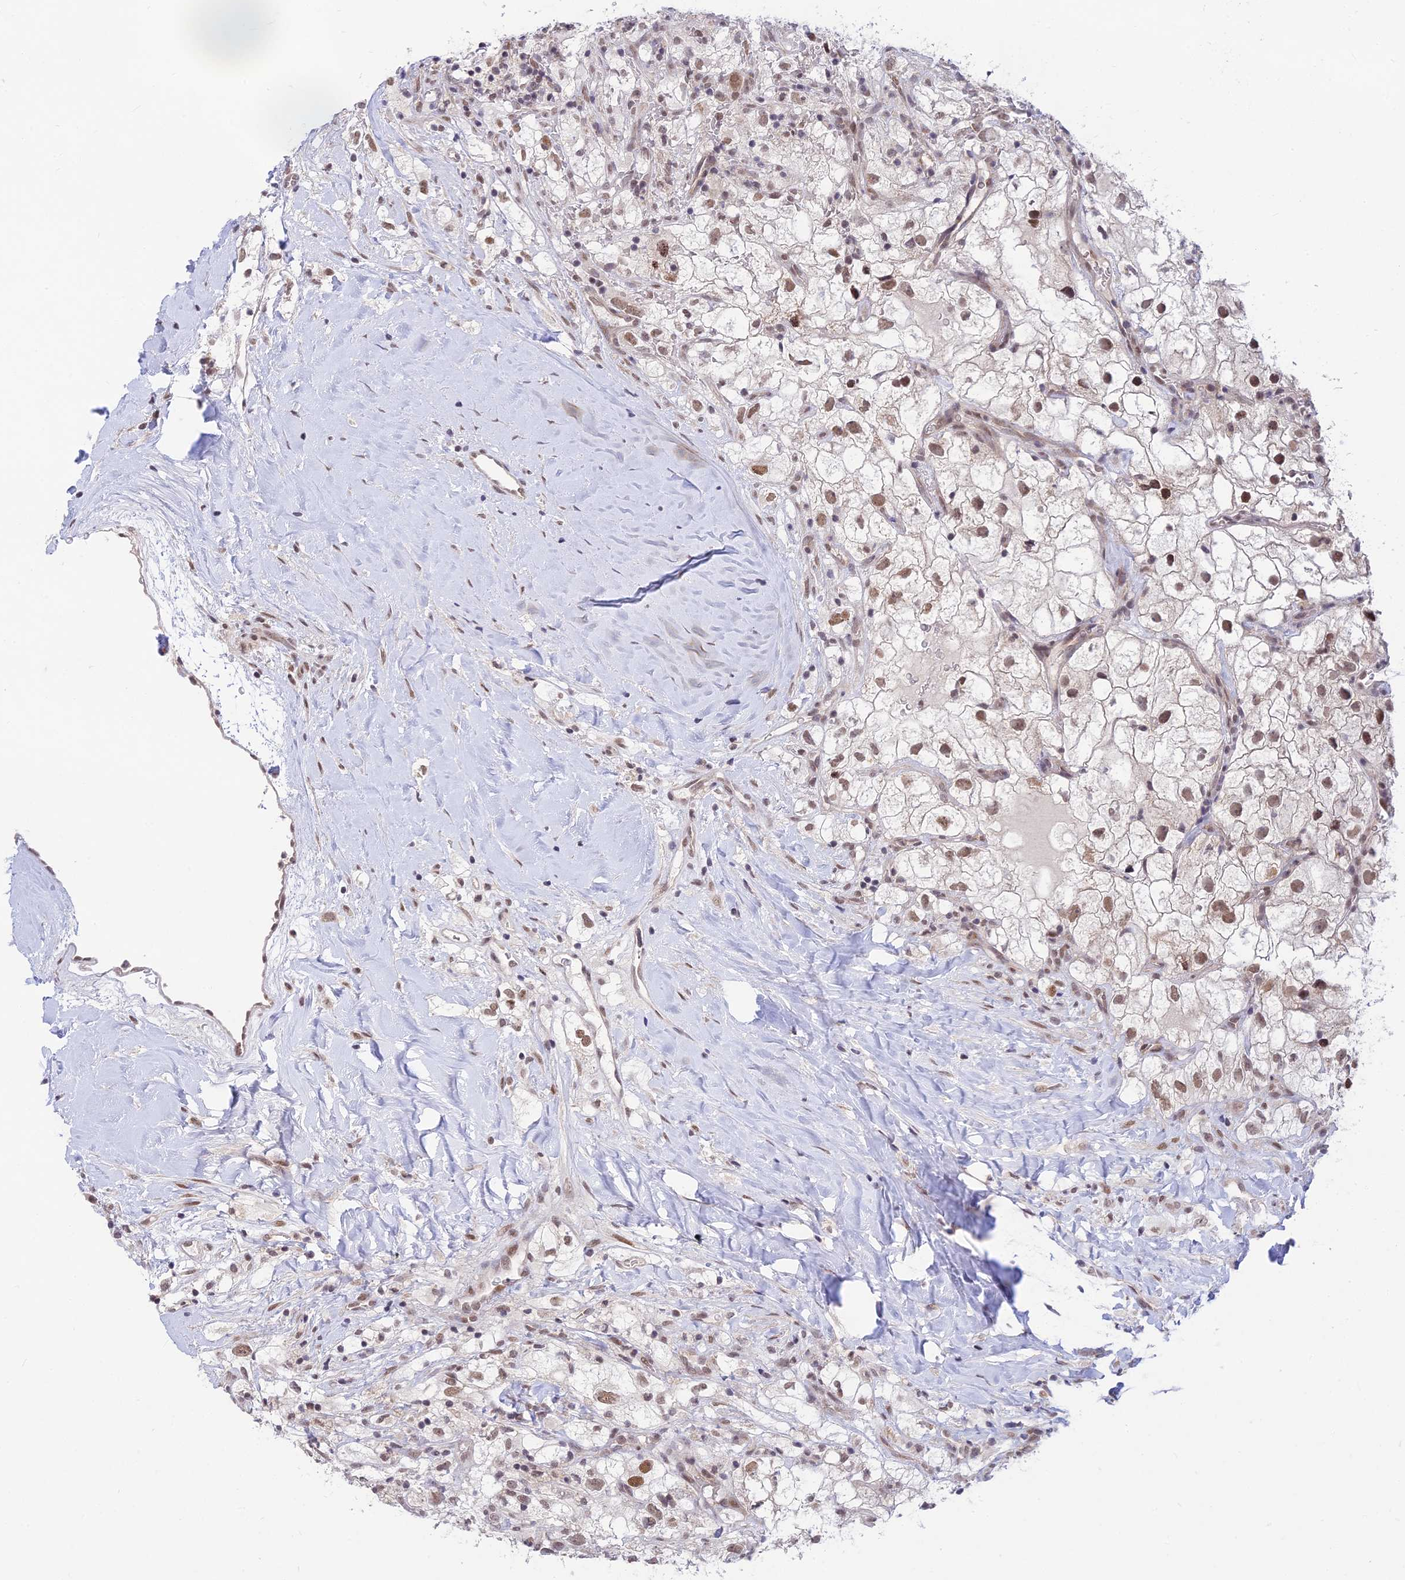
{"staining": {"intensity": "moderate", "quantity": ">75%", "location": "nuclear"}, "tissue": "renal cancer", "cell_type": "Tumor cells", "image_type": "cancer", "snomed": [{"axis": "morphology", "description": "Adenocarcinoma, NOS"}, {"axis": "topography", "description": "Kidney"}], "caption": "Immunohistochemical staining of human adenocarcinoma (renal) exhibits medium levels of moderate nuclear expression in about >75% of tumor cells.", "gene": "MICOS13", "patient": {"sex": "male", "age": 59}}